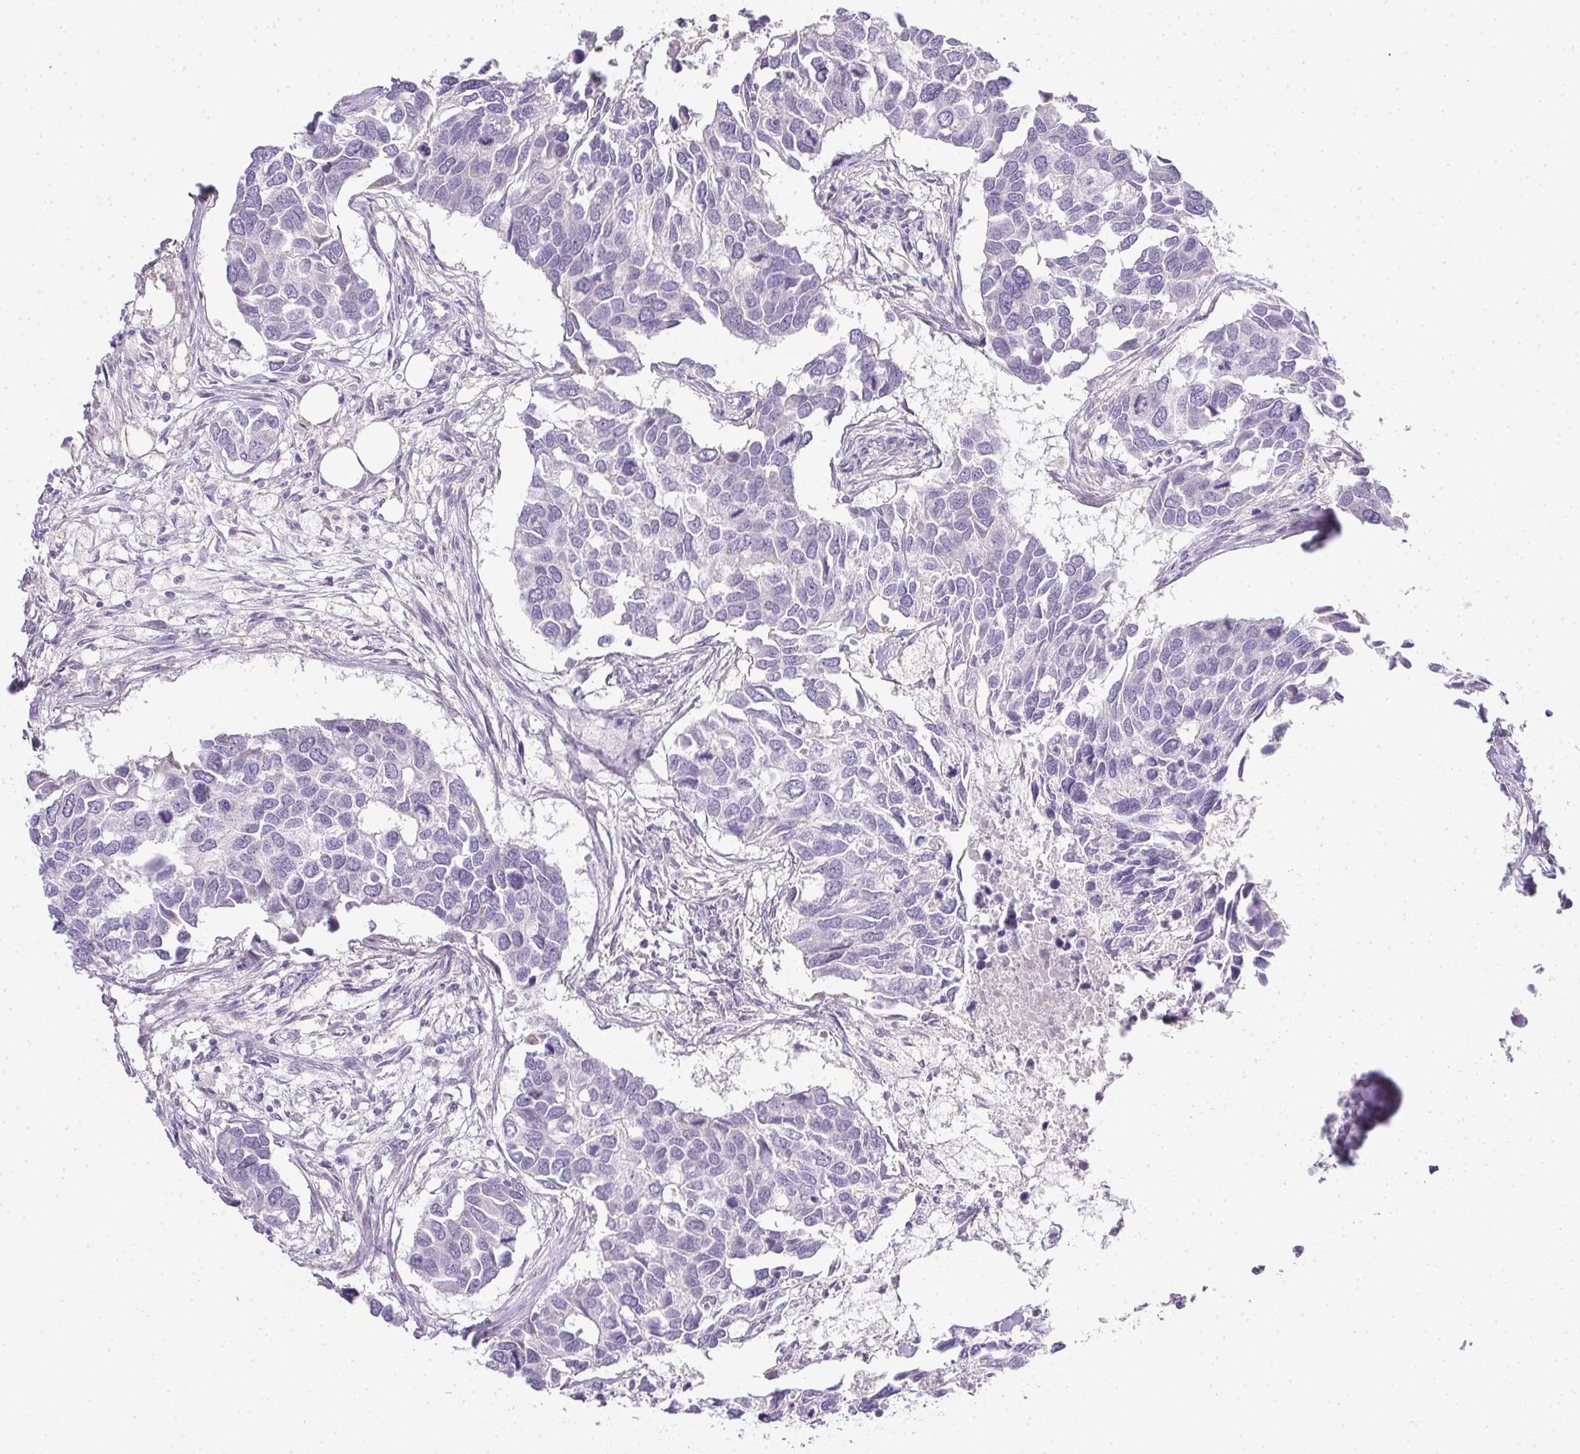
{"staining": {"intensity": "negative", "quantity": "none", "location": "none"}, "tissue": "breast cancer", "cell_type": "Tumor cells", "image_type": "cancer", "snomed": [{"axis": "morphology", "description": "Duct carcinoma"}, {"axis": "topography", "description": "Breast"}], "caption": "Protein analysis of breast cancer (invasive ductal carcinoma) displays no significant positivity in tumor cells. (Stains: DAB (3,3'-diaminobenzidine) IHC with hematoxylin counter stain, Microscopy: brightfield microscopy at high magnification).", "gene": "PRL", "patient": {"sex": "female", "age": 83}}